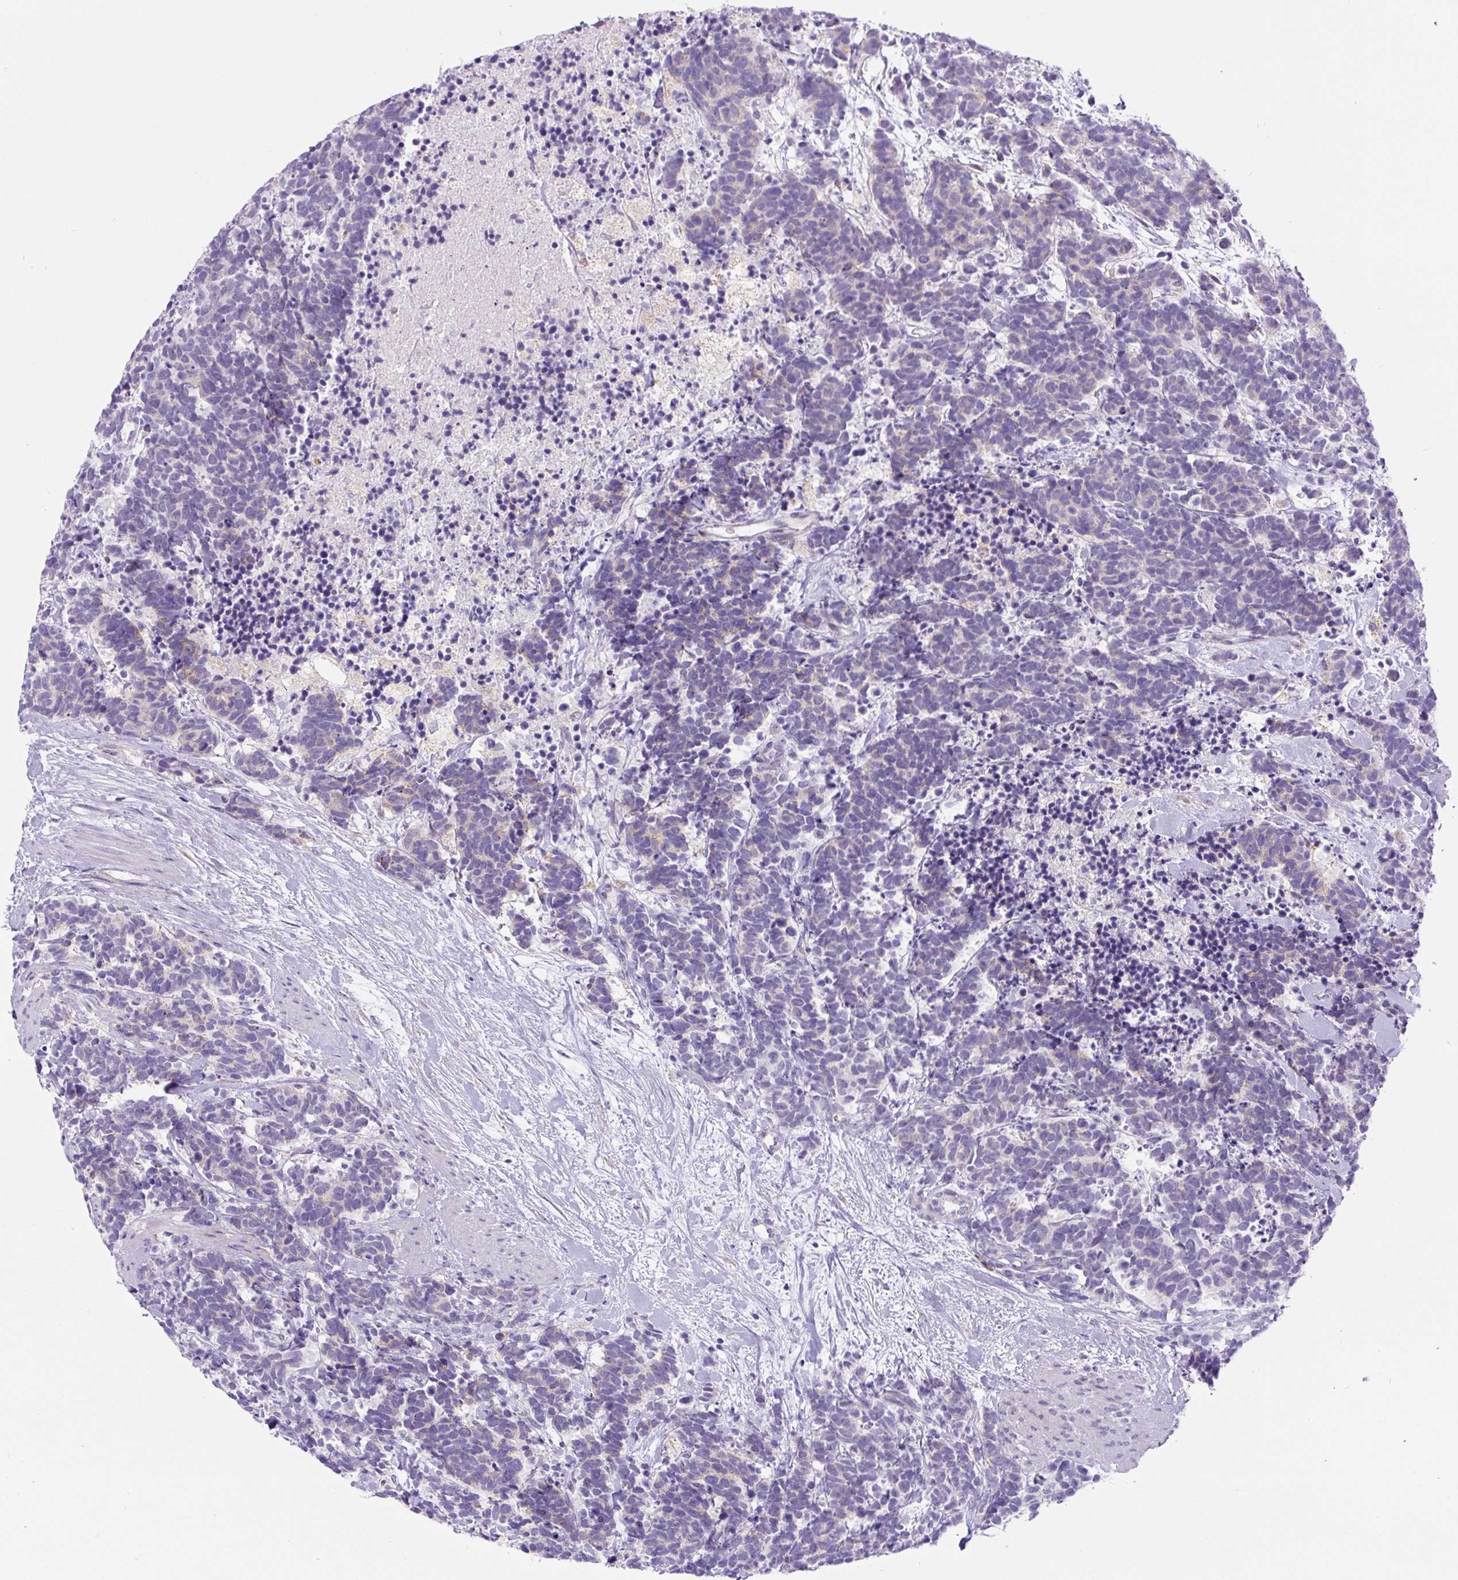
{"staining": {"intensity": "negative", "quantity": "none", "location": "none"}, "tissue": "carcinoid", "cell_type": "Tumor cells", "image_type": "cancer", "snomed": [{"axis": "morphology", "description": "Carcinoma, NOS"}, {"axis": "morphology", "description": "Carcinoid, malignant, NOS"}, {"axis": "topography", "description": "Prostate"}], "caption": "Protein analysis of malignant carcinoid shows no significant expression in tumor cells.", "gene": "ZNF596", "patient": {"sex": "male", "age": 57}}